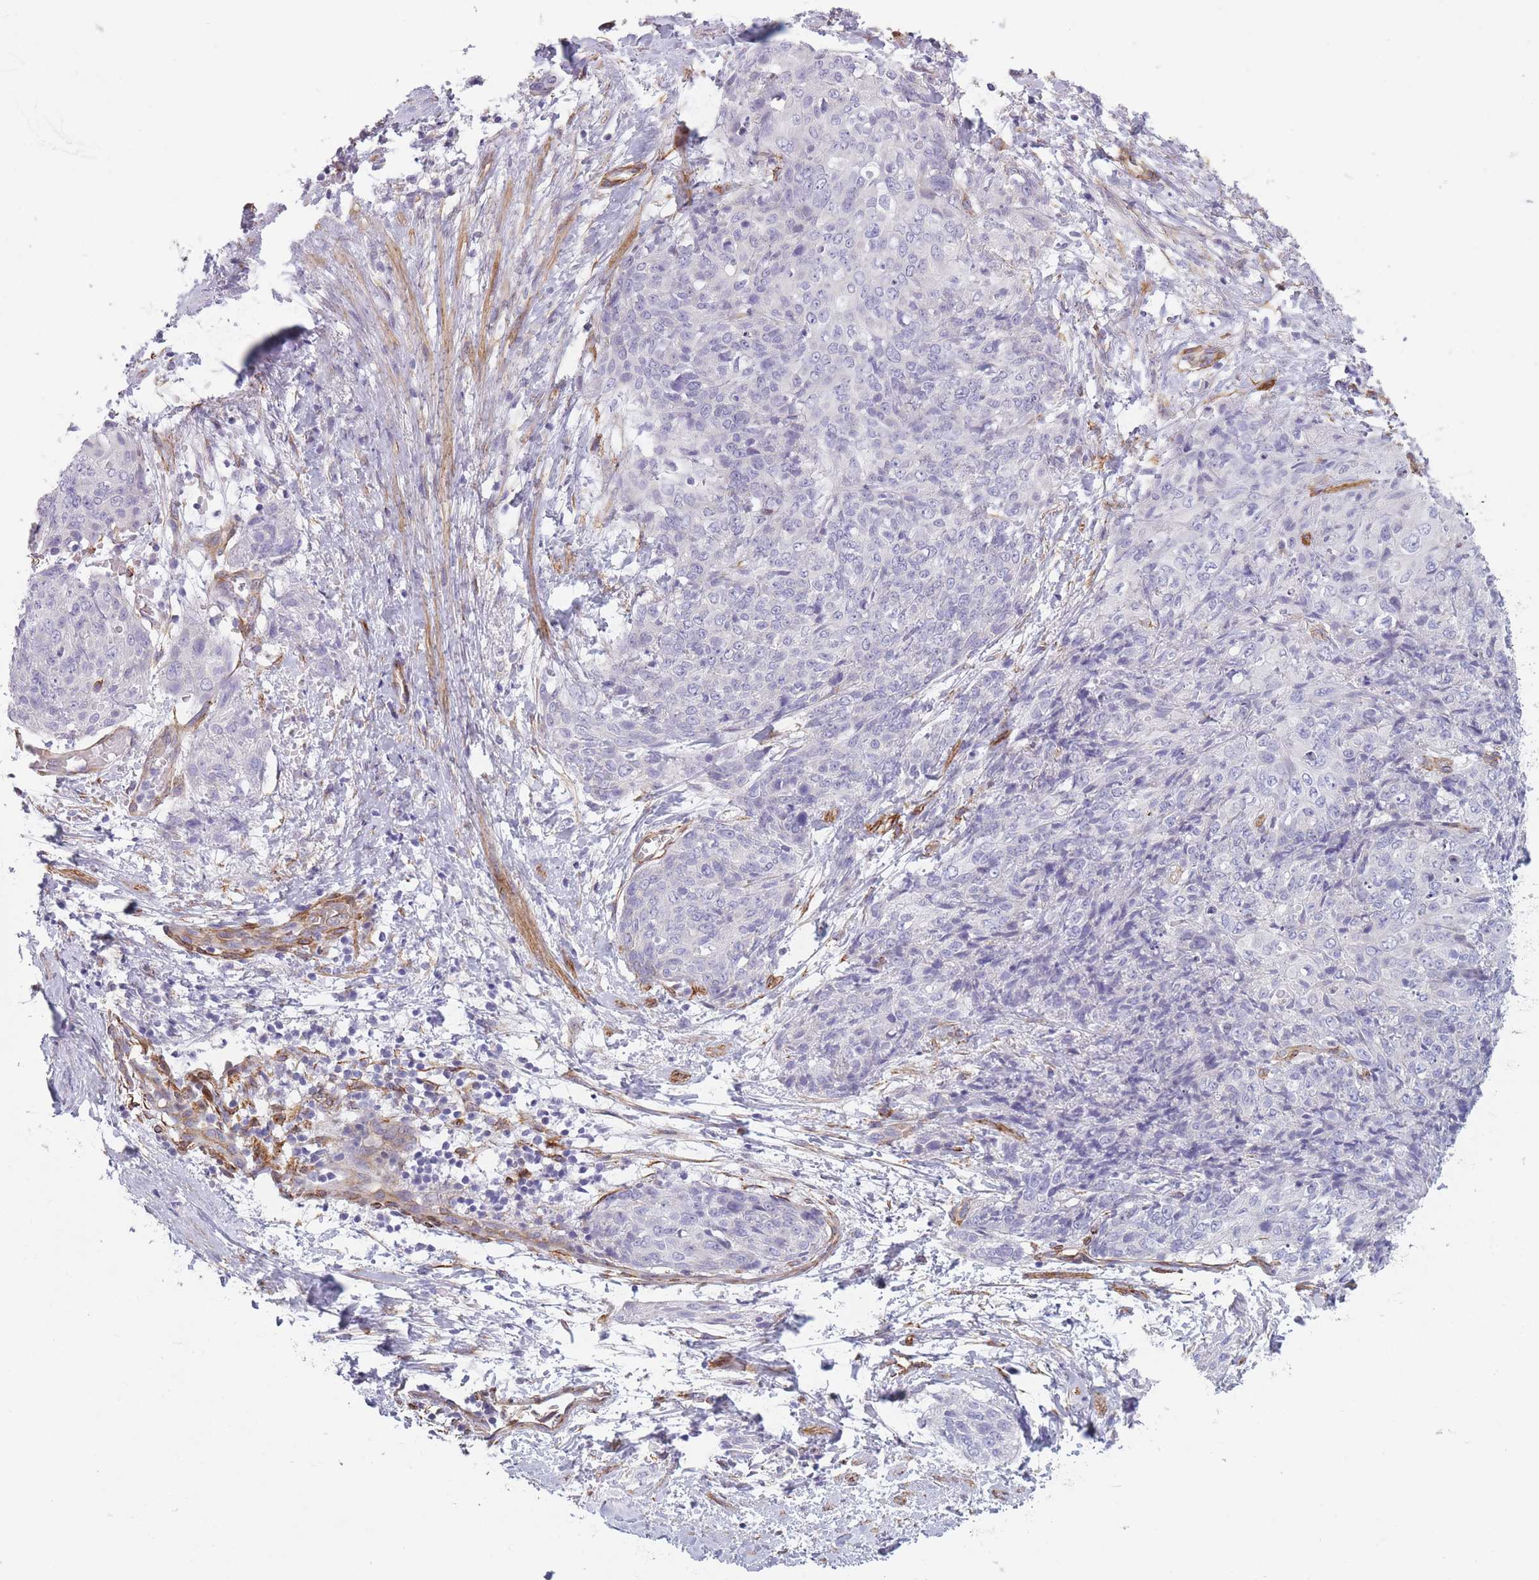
{"staining": {"intensity": "negative", "quantity": "none", "location": "none"}, "tissue": "skin cancer", "cell_type": "Tumor cells", "image_type": "cancer", "snomed": [{"axis": "morphology", "description": "Squamous cell carcinoma, NOS"}, {"axis": "topography", "description": "Skin"}, {"axis": "topography", "description": "Vulva"}], "caption": "DAB (3,3'-diaminobenzidine) immunohistochemical staining of skin cancer (squamous cell carcinoma) exhibits no significant positivity in tumor cells.", "gene": "OR6B3", "patient": {"sex": "female", "age": 85}}